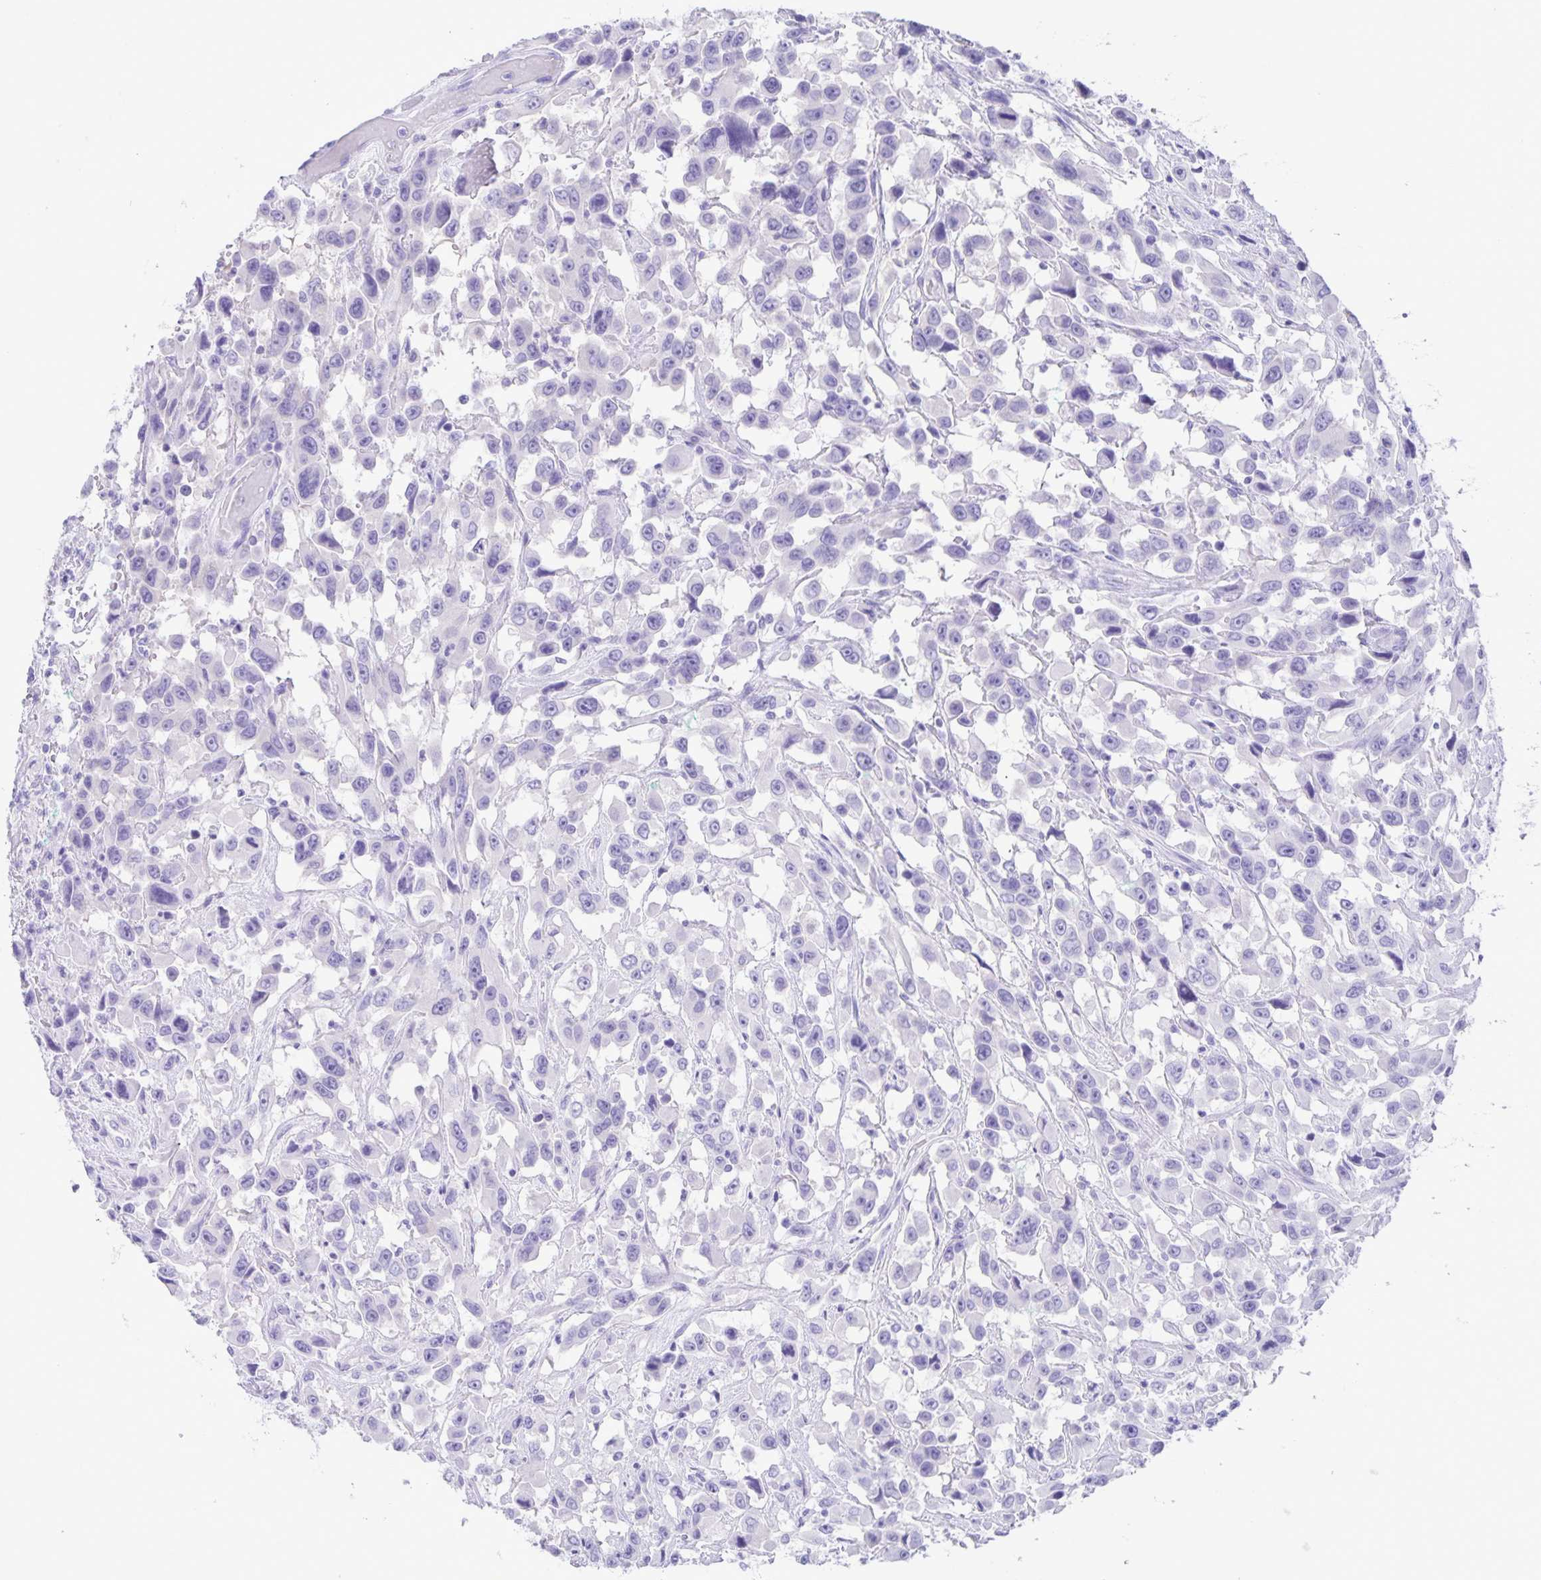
{"staining": {"intensity": "negative", "quantity": "none", "location": "none"}, "tissue": "urothelial cancer", "cell_type": "Tumor cells", "image_type": "cancer", "snomed": [{"axis": "morphology", "description": "Urothelial carcinoma, High grade"}, {"axis": "topography", "description": "Urinary bladder"}], "caption": "A photomicrograph of urothelial cancer stained for a protein displays no brown staining in tumor cells. (DAB immunohistochemistry with hematoxylin counter stain).", "gene": "CAPSL", "patient": {"sex": "male", "age": 53}}